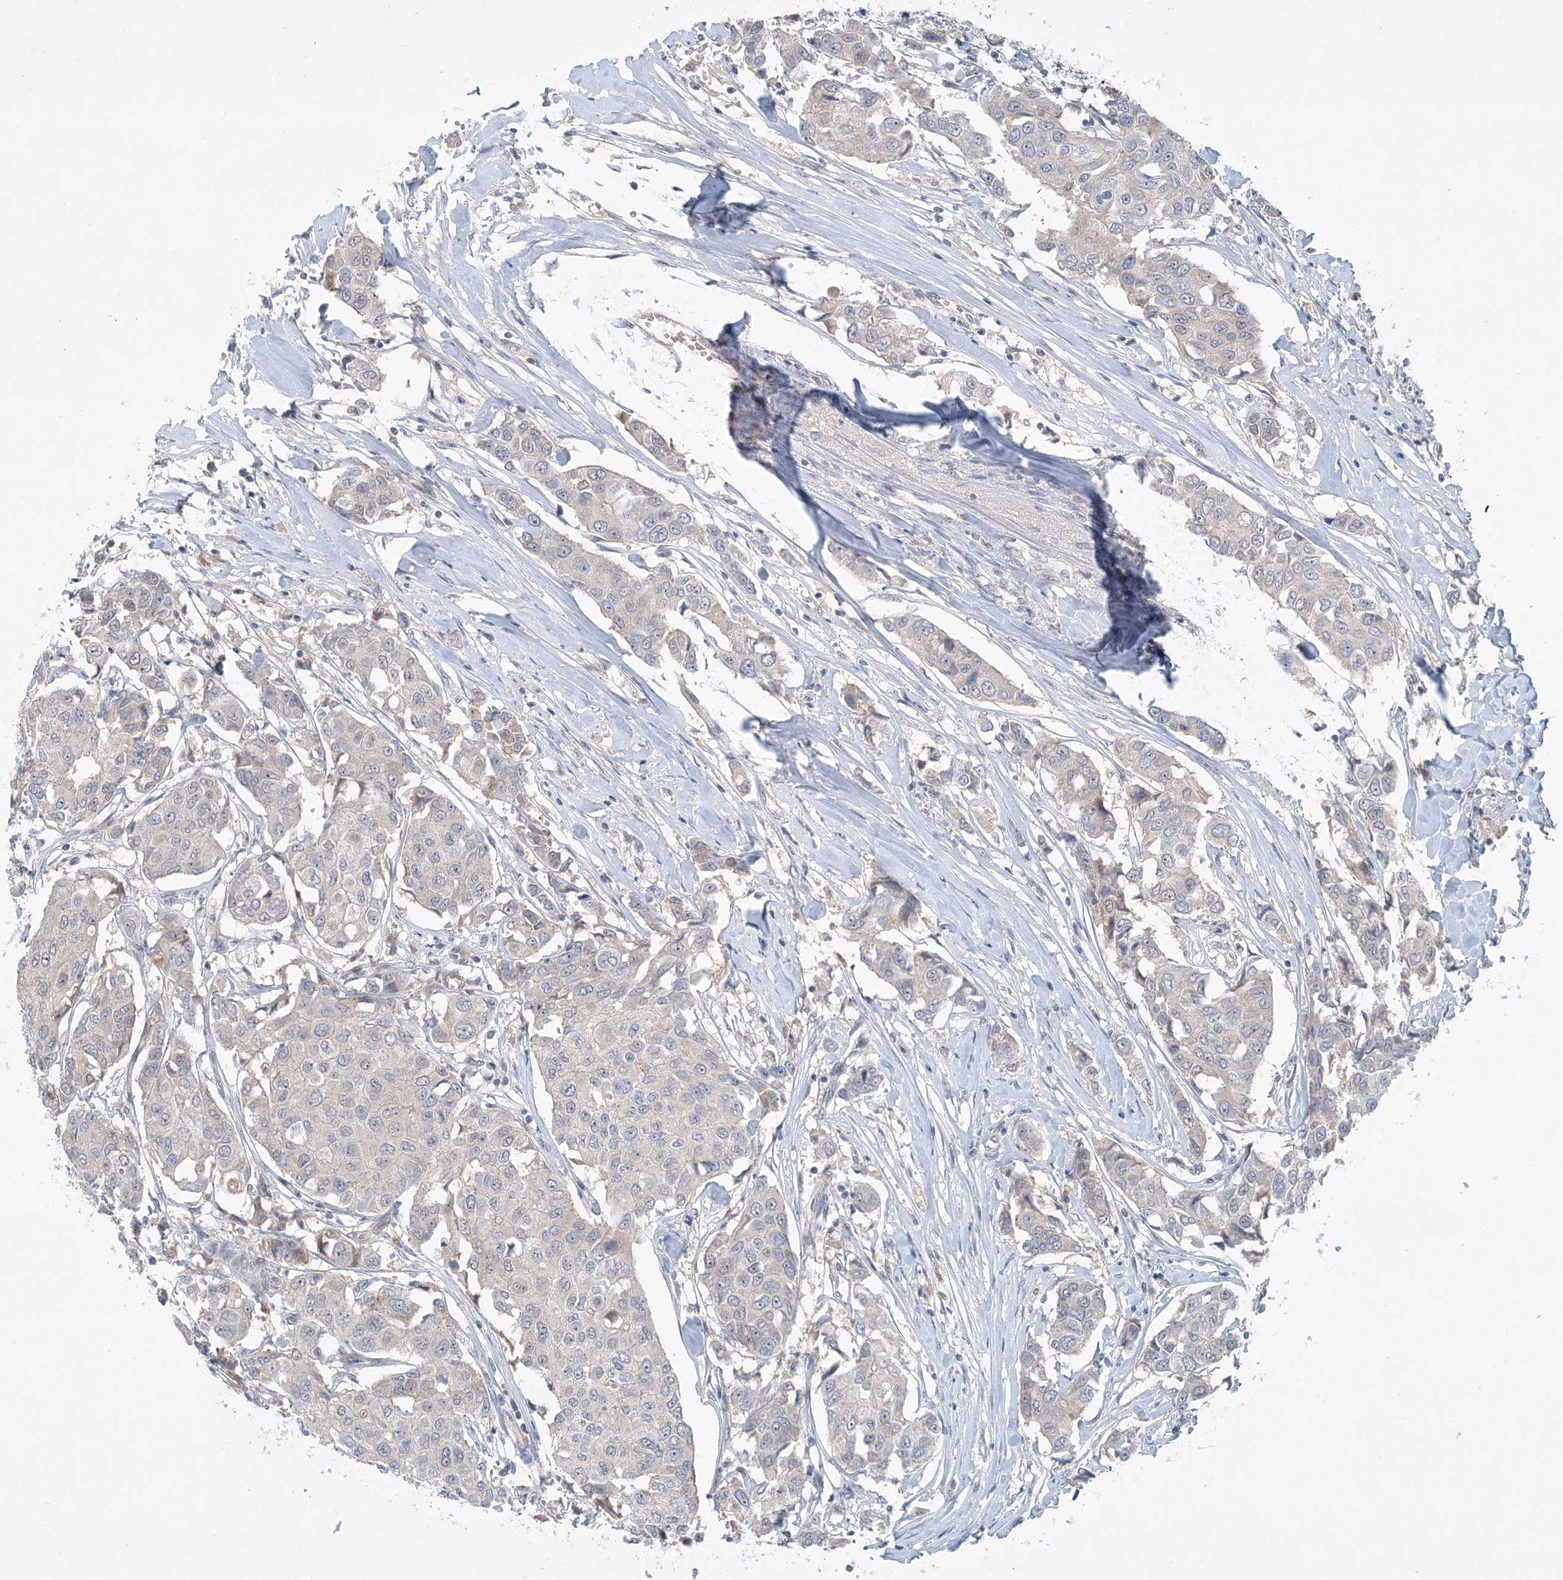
{"staining": {"intensity": "negative", "quantity": "none", "location": "none"}, "tissue": "breast cancer", "cell_type": "Tumor cells", "image_type": "cancer", "snomed": [{"axis": "morphology", "description": "Duct carcinoma"}, {"axis": "topography", "description": "Breast"}], "caption": "High magnification brightfield microscopy of breast cancer stained with DAB (brown) and counterstained with hematoxylin (blue): tumor cells show no significant positivity.", "gene": "UBE2E1", "patient": {"sex": "female", "age": 80}}